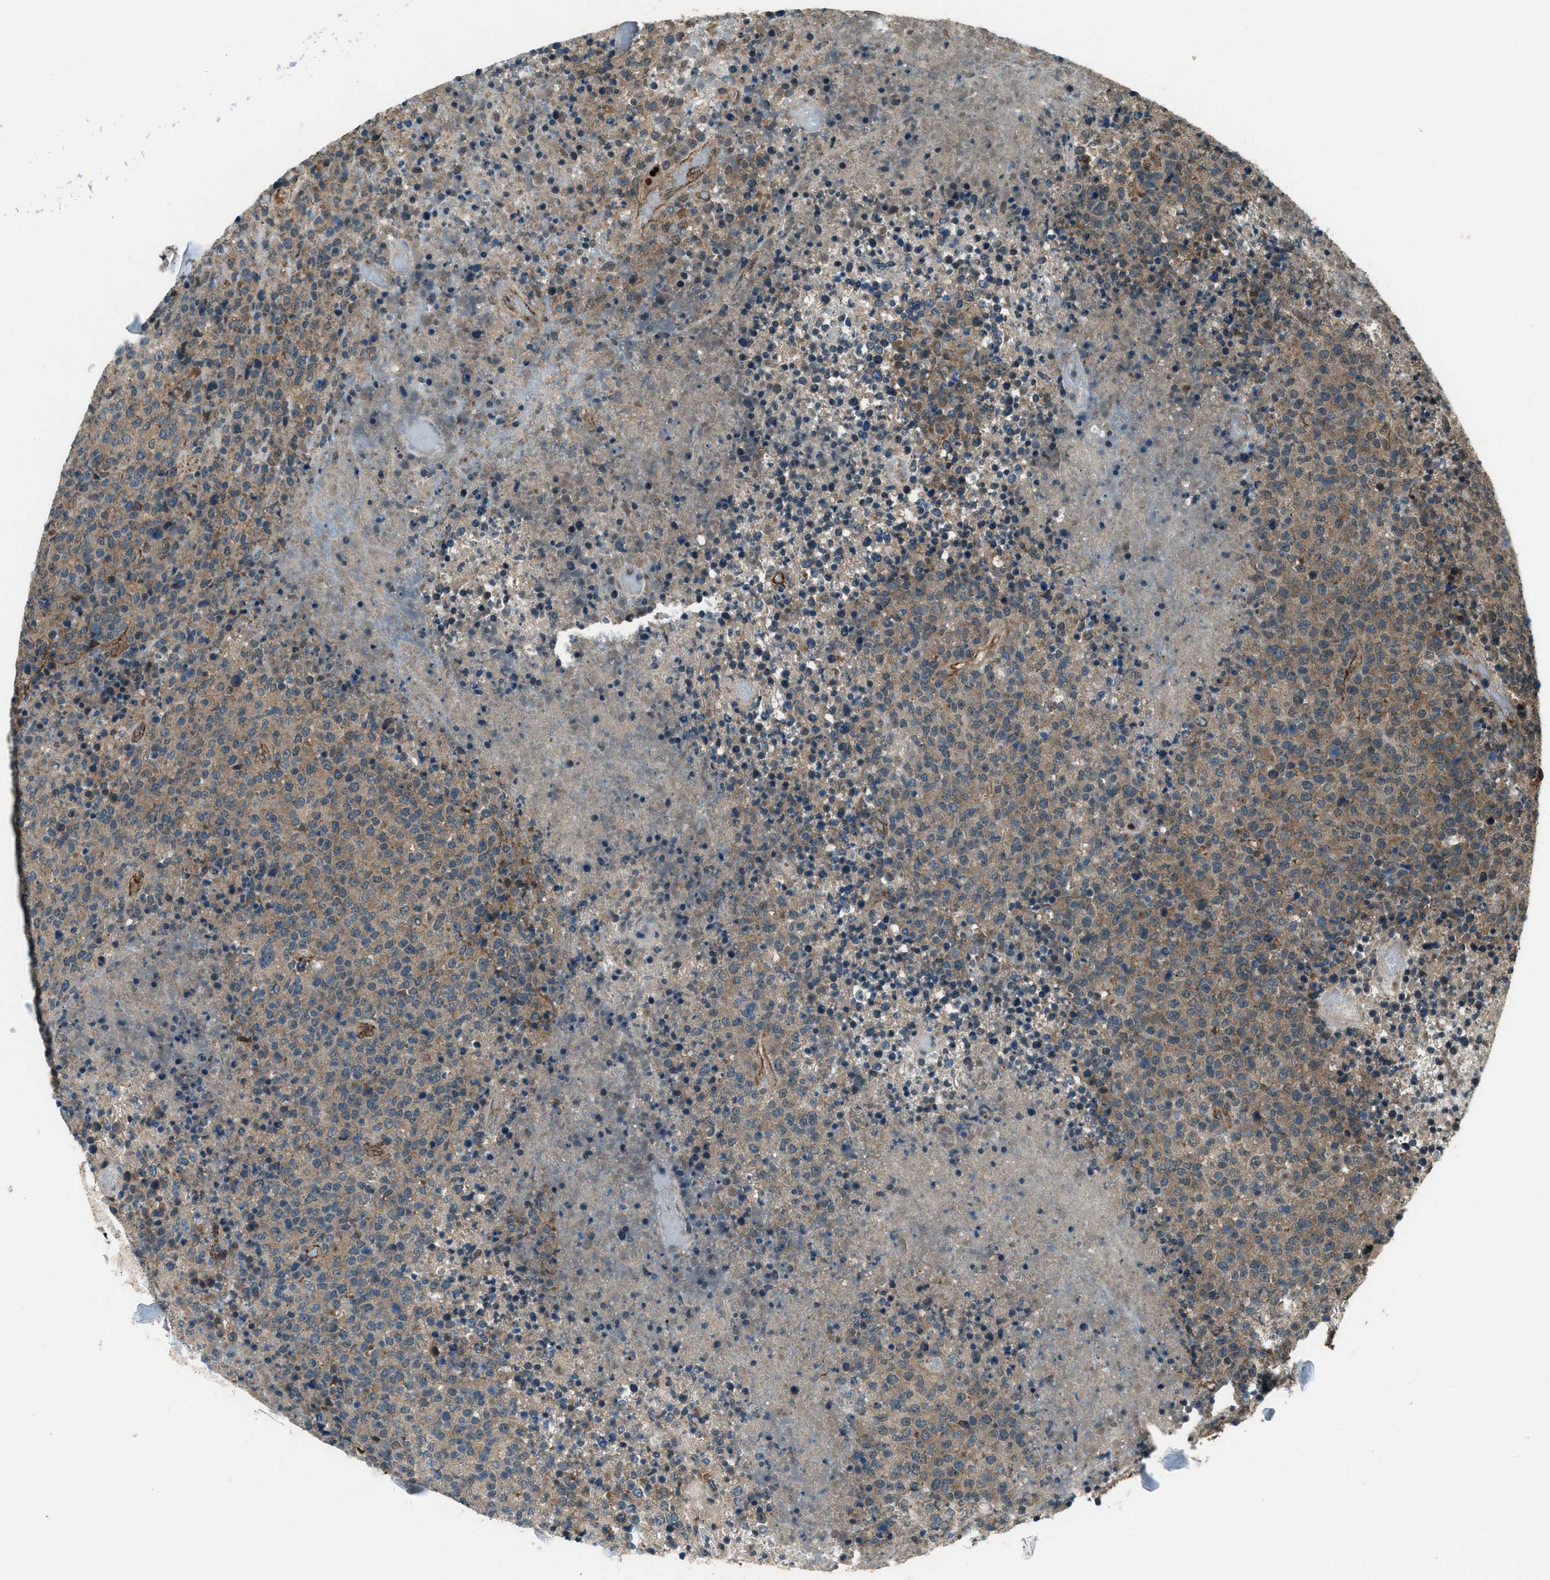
{"staining": {"intensity": "moderate", "quantity": "<25%", "location": "cytoplasmic/membranous"}, "tissue": "lymphoma", "cell_type": "Tumor cells", "image_type": "cancer", "snomed": [{"axis": "morphology", "description": "Malignant lymphoma, non-Hodgkin's type, High grade"}, {"axis": "topography", "description": "Lymph node"}], "caption": "A photomicrograph of high-grade malignant lymphoma, non-Hodgkin's type stained for a protein exhibits moderate cytoplasmic/membranous brown staining in tumor cells. Immunohistochemistry (ihc) stains the protein in brown and the nuclei are stained blue.", "gene": "SVIL", "patient": {"sex": "male", "age": 13}}